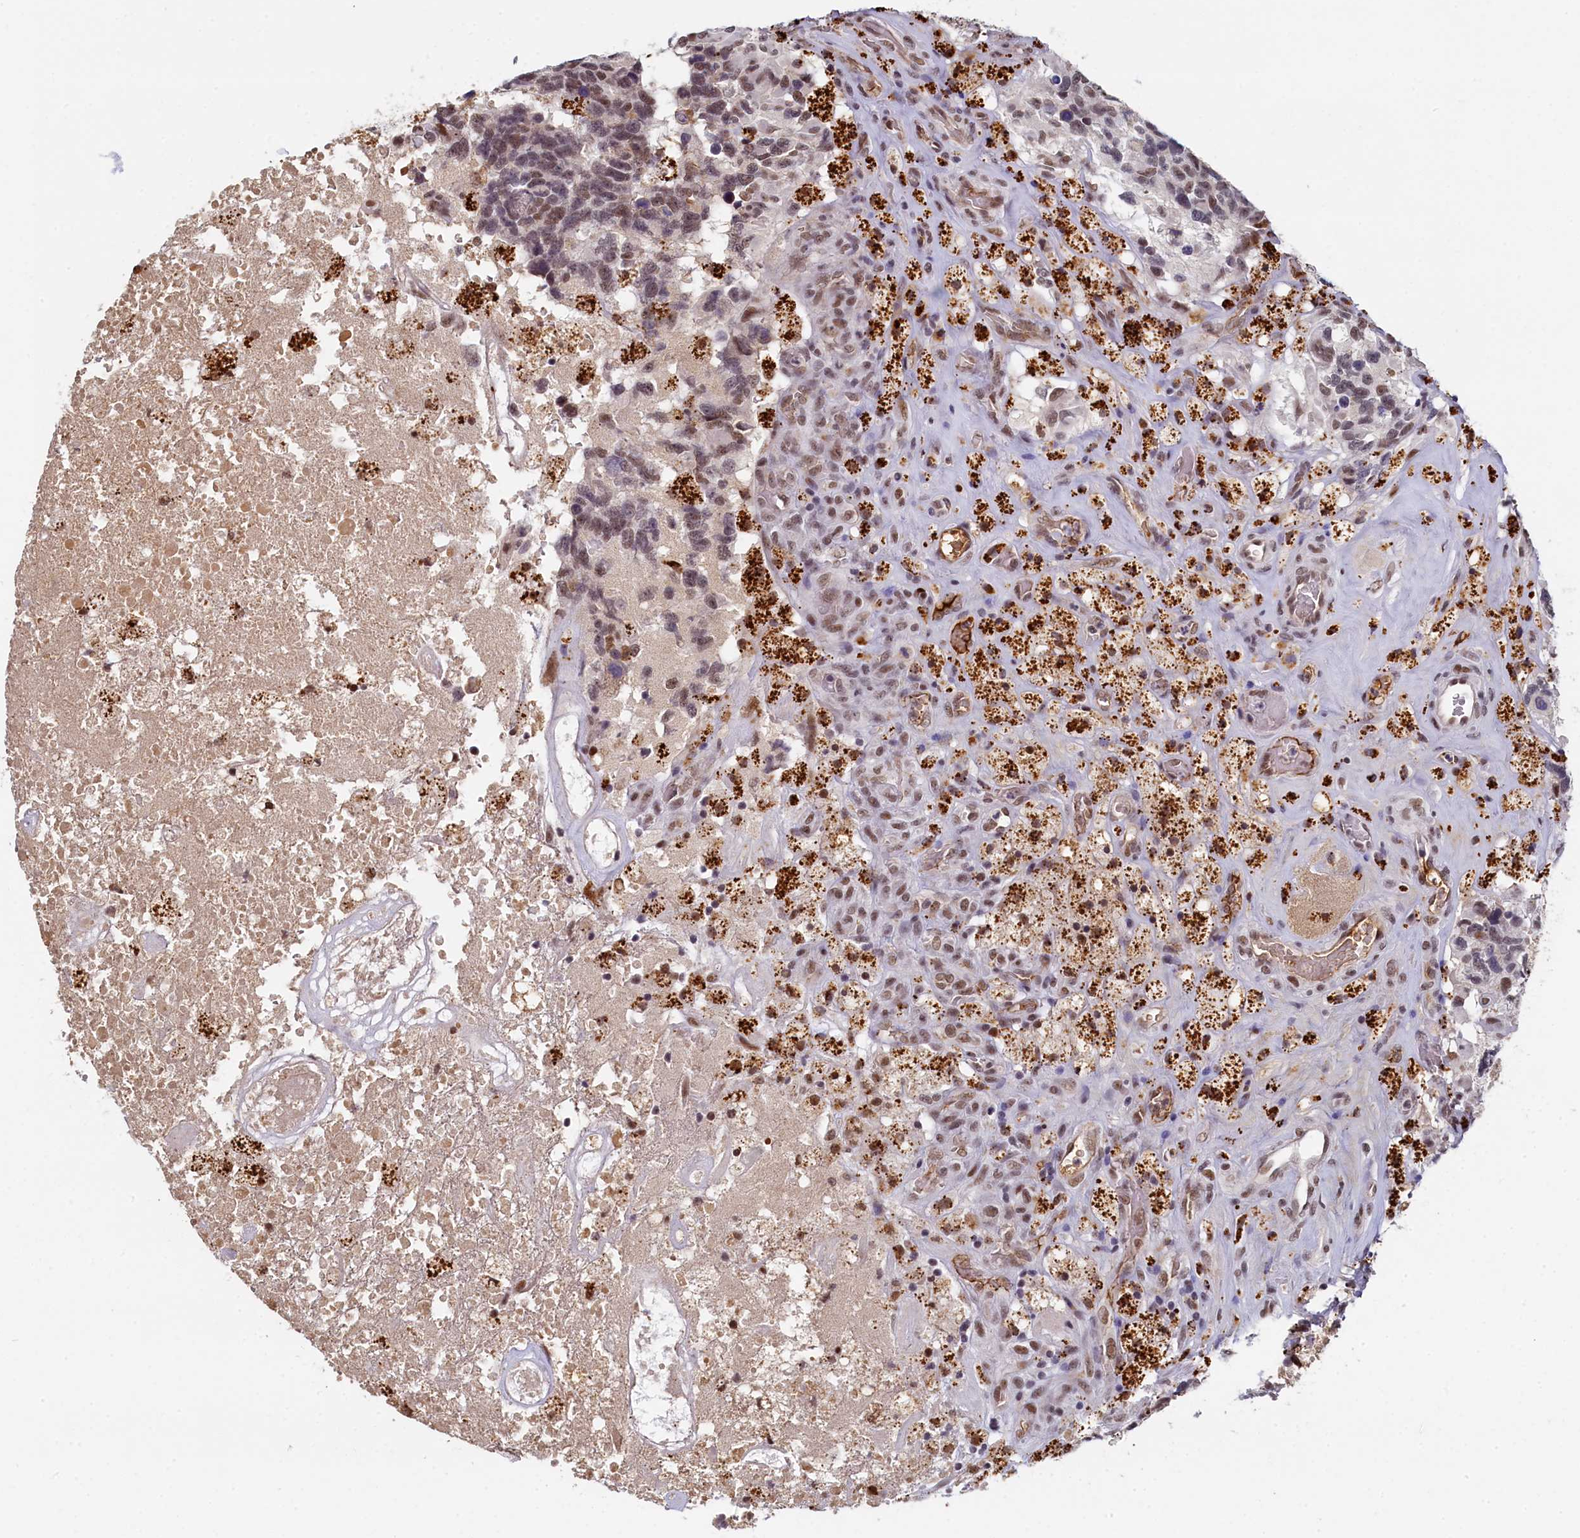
{"staining": {"intensity": "moderate", "quantity": ">75%", "location": "nuclear"}, "tissue": "glioma", "cell_type": "Tumor cells", "image_type": "cancer", "snomed": [{"axis": "morphology", "description": "Glioma, malignant, High grade"}, {"axis": "topography", "description": "Brain"}], "caption": "Tumor cells demonstrate medium levels of moderate nuclear staining in about >75% of cells in human malignant high-grade glioma.", "gene": "INTS14", "patient": {"sex": "male", "age": 76}}